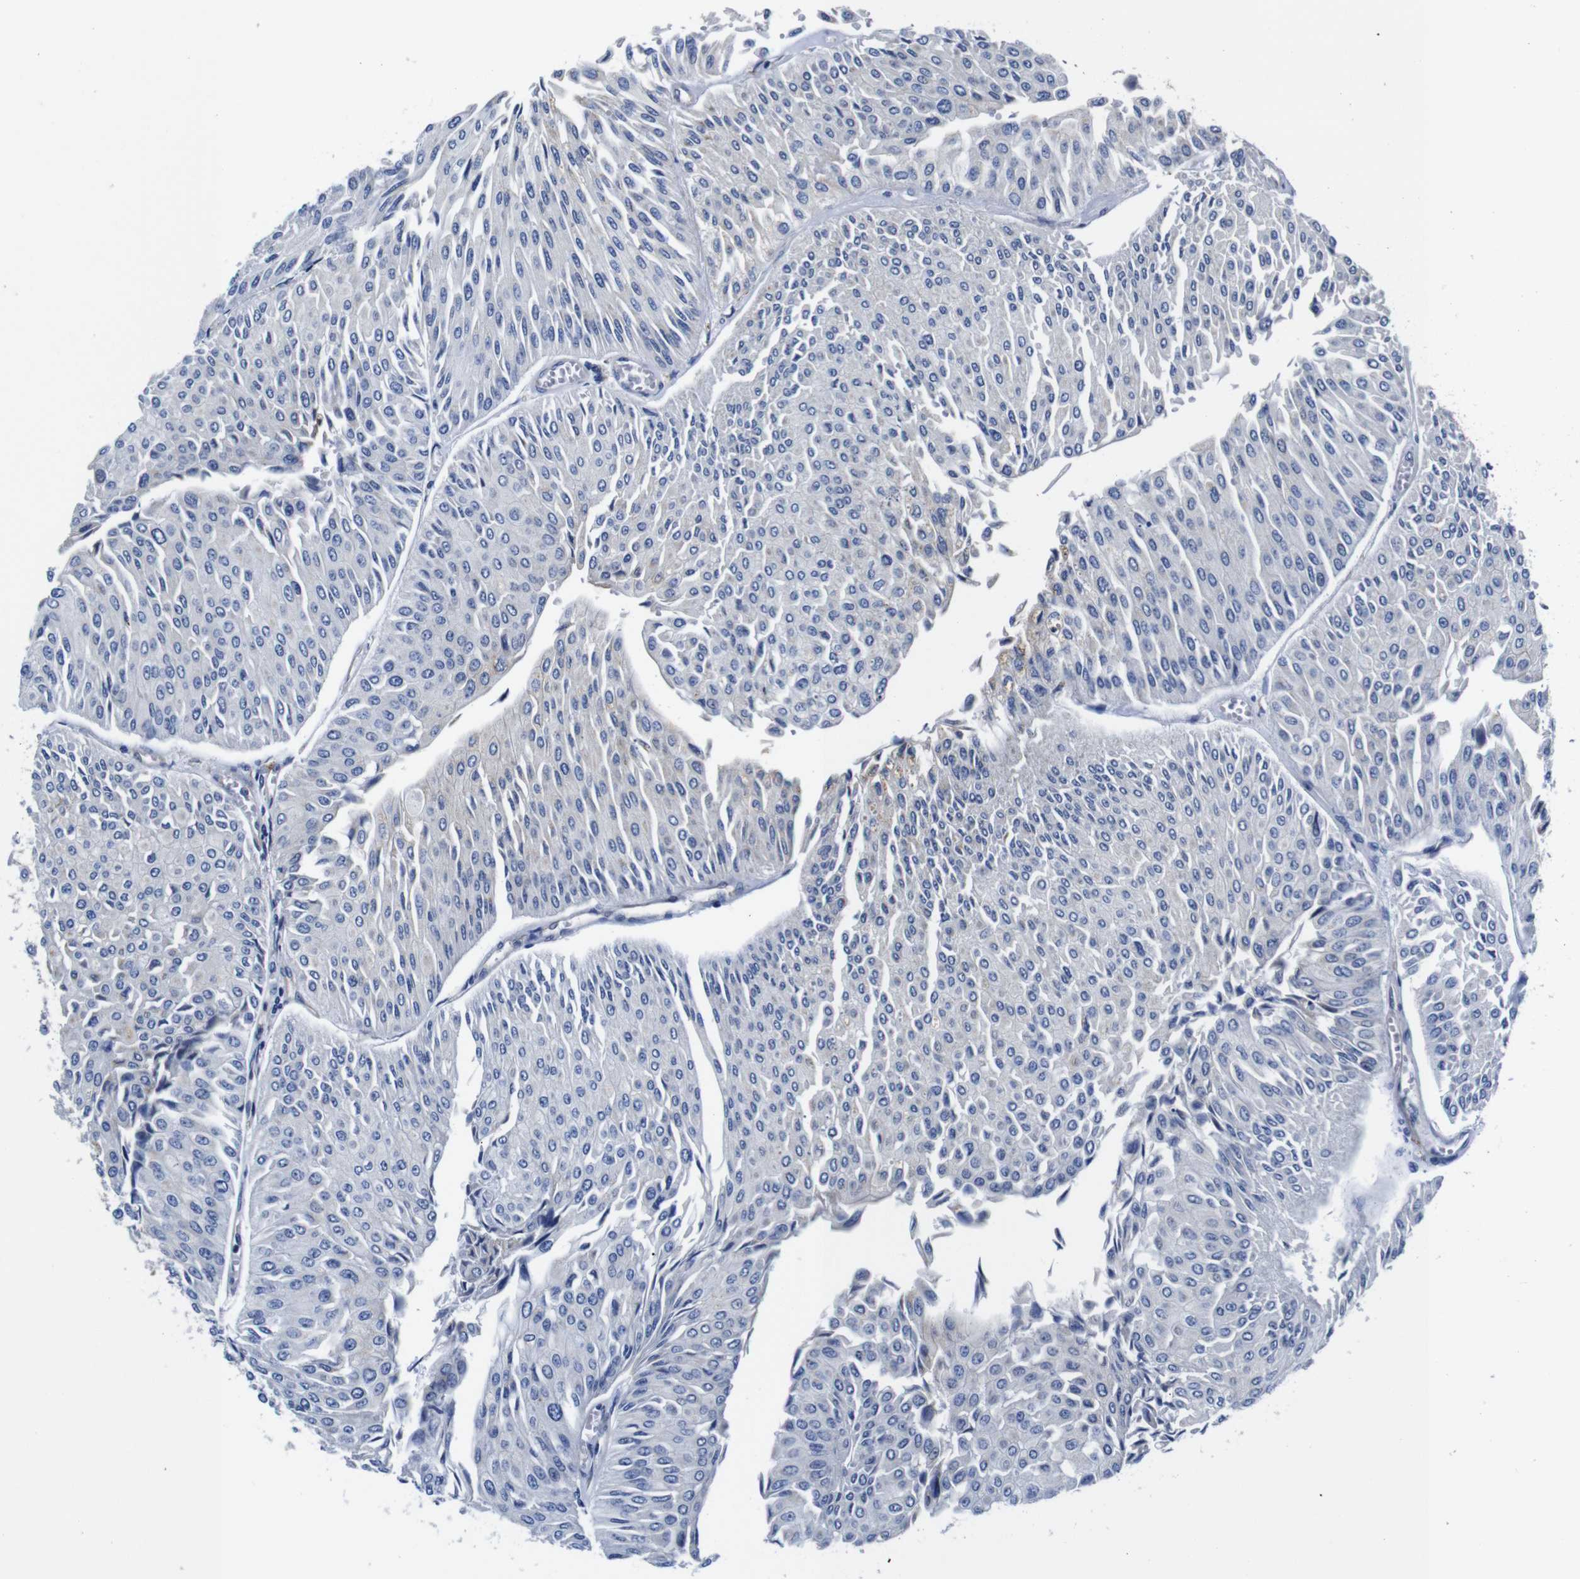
{"staining": {"intensity": "negative", "quantity": "none", "location": "none"}, "tissue": "urothelial cancer", "cell_type": "Tumor cells", "image_type": "cancer", "snomed": [{"axis": "morphology", "description": "Urothelial carcinoma, Low grade"}, {"axis": "topography", "description": "Urinary bladder"}], "caption": "The micrograph demonstrates no significant staining in tumor cells of low-grade urothelial carcinoma.", "gene": "GIMAP2", "patient": {"sex": "male", "age": 67}}